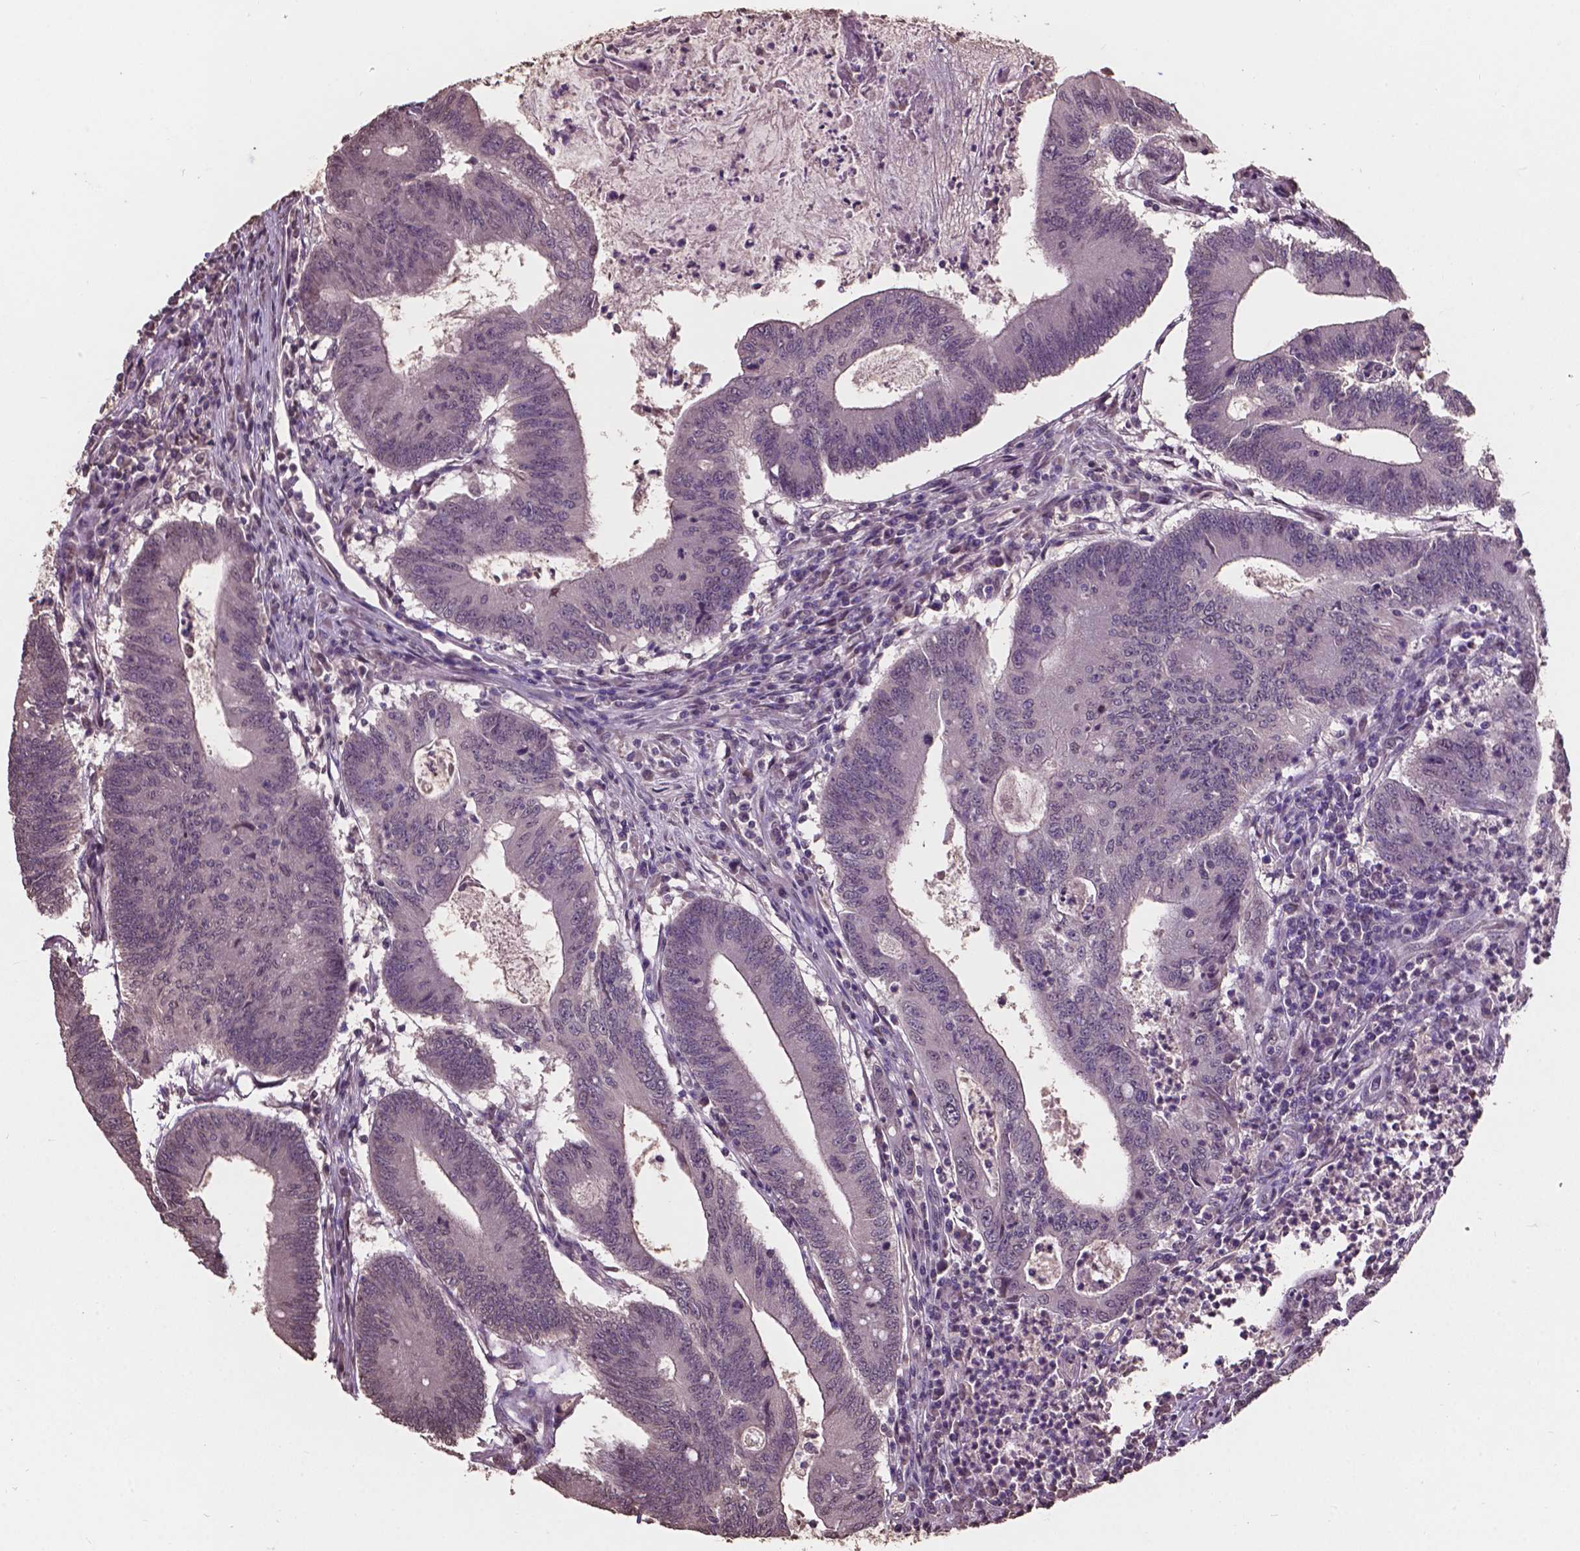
{"staining": {"intensity": "negative", "quantity": "none", "location": "none"}, "tissue": "colorectal cancer", "cell_type": "Tumor cells", "image_type": "cancer", "snomed": [{"axis": "morphology", "description": "Adenocarcinoma, NOS"}, {"axis": "topography", "description": "Colon"}], "caption": "This photomicrograph is of colorectal adenocarcinoma stained with IHC to label a protein in brown with the nuclei are counter-stained blue. There is no staining in tumor cells.", "gene": "GLRA2", "patient": {"sex": "female", "age": 70}}